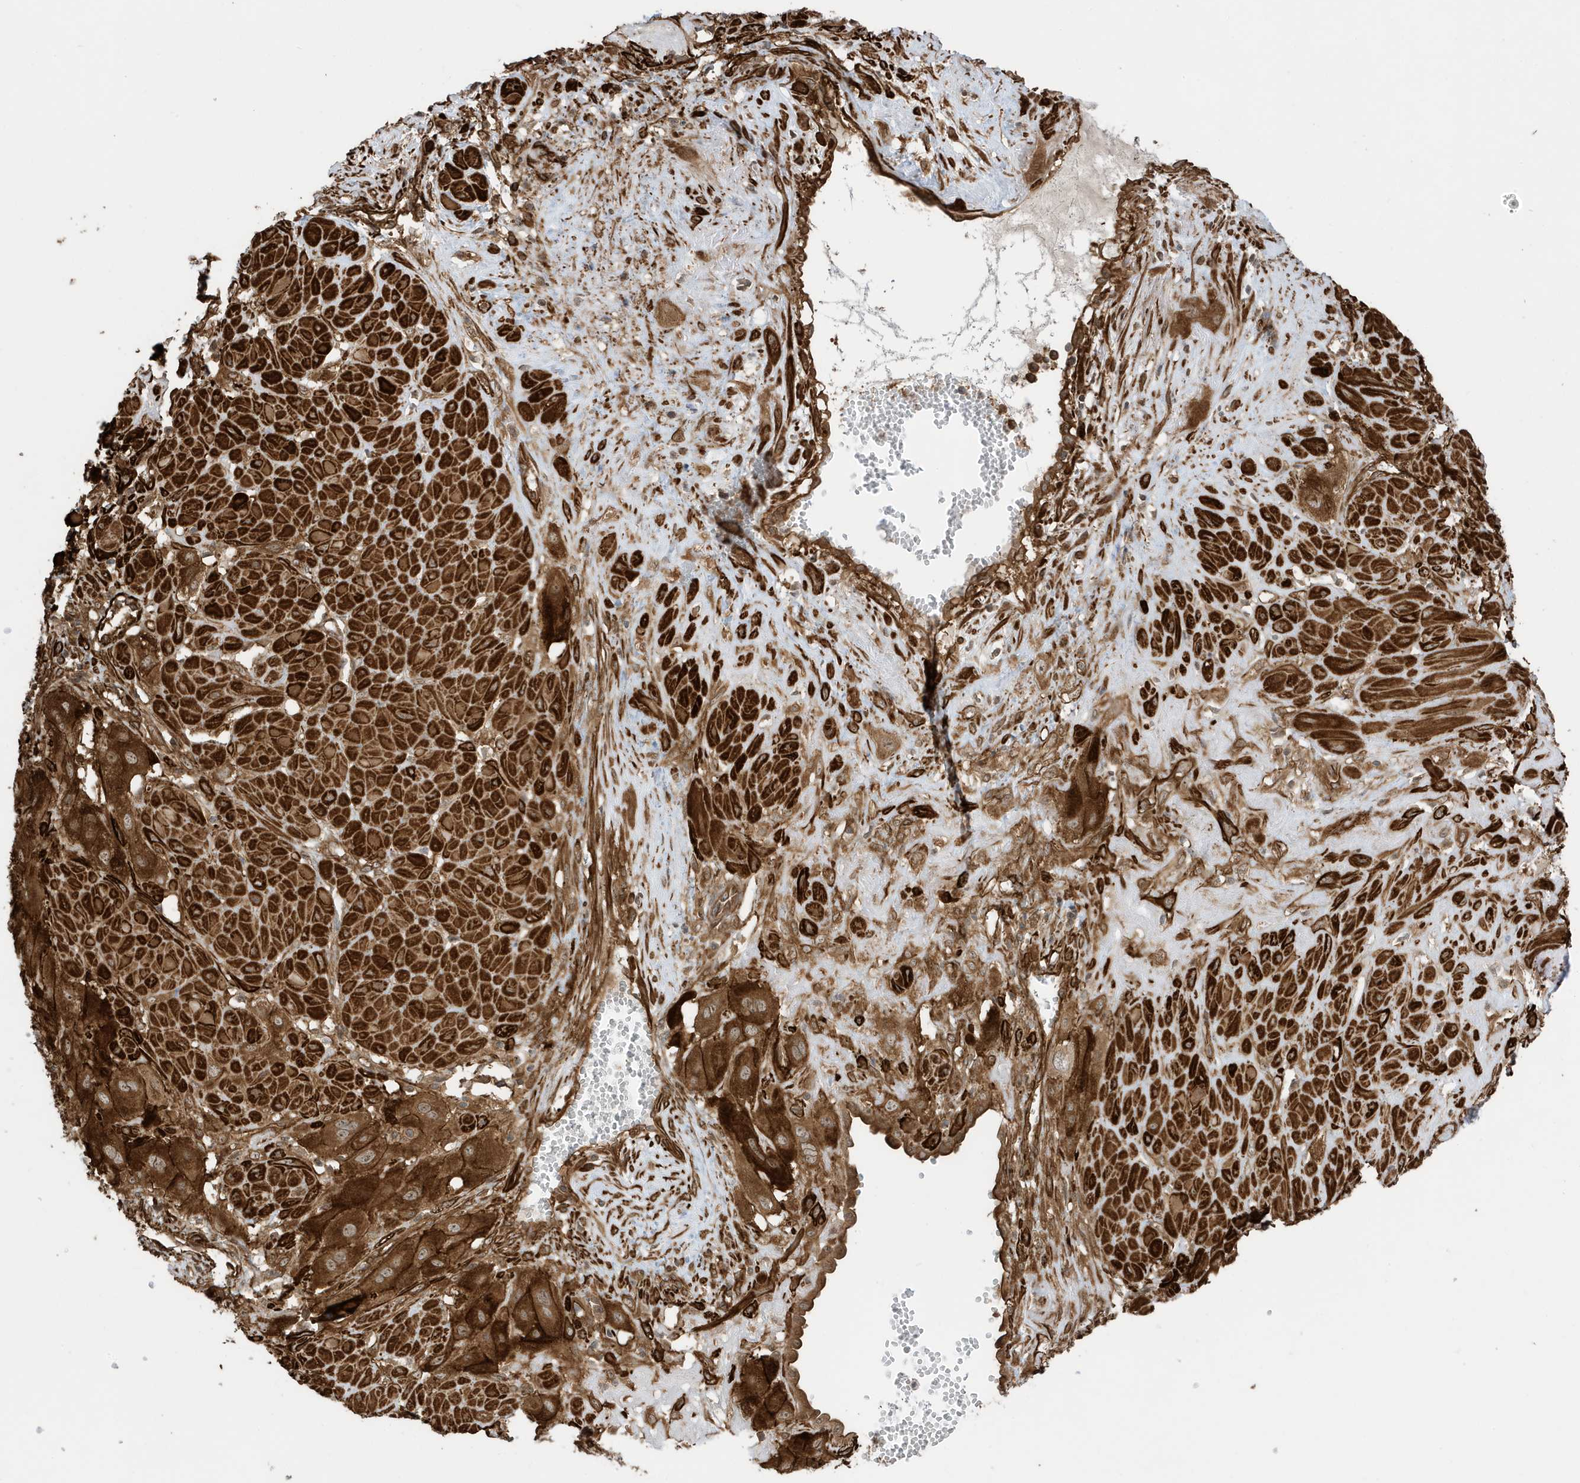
{"staining": {"intensity": "strong", "quantity": ">75%", "location": "cytoplasmic/membranous"}, "tissue": "cervical cancer", "cell_type": "Tumor cells", "image_type": "cancer", "snomed": [{"axis": "morphology", "description": "Squamous cell carcinoma, NOS"}, {"axis": "topography", "description": "Cervix"}], "caption": "A brown stain highlights strong cytoplasmic/membranous positivity of a protein in human cervical cancer (squamous cell carcinoma) tumor cells. The staining is performed using DAB (3,3'-diaminobenzidine) brown chromogen to label protein expression. The nuclei are counter-stained blue using hematoxylin.", "gene": "CDC42EP3", "patient": {"sex": "female", "age": 34}}